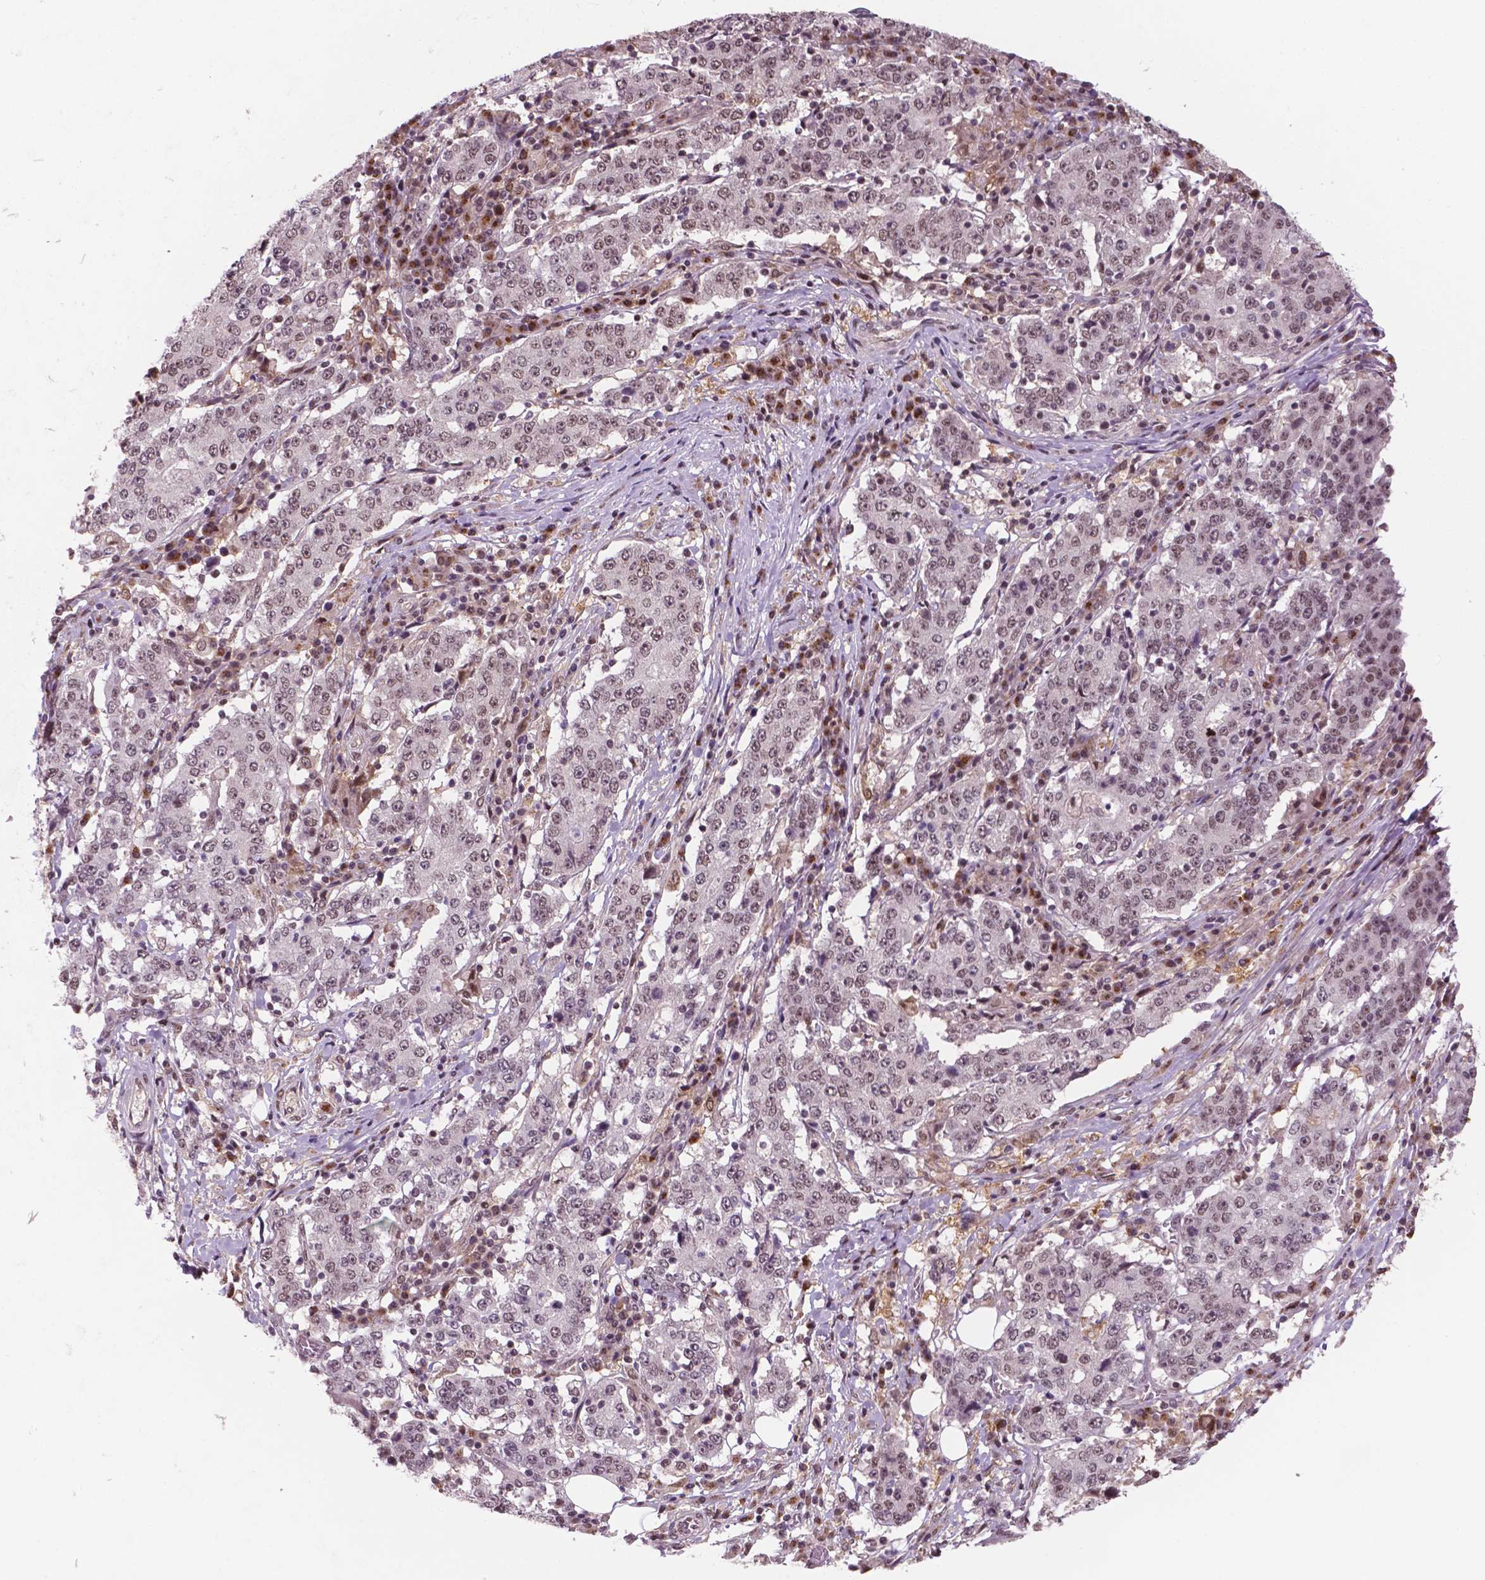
{"staining": {"intensity": "weak", "quantity": ">75%", "location": "nuclear"}, "tissue": "stomach cancer", "cell_type": "Tumor cells", "image_type": "cancer", "snomed": [{"axis": "morphology", "description": "Adenocarcinoma, NOS"}, {"axis": "topography", "description": "Stomach"}], "caption": "Protein expression analysis of stomach cancer (adenocarcinoma) shows weak nuclear staining in about >75% of tumor cells.", "gene": "PER2", "patient": {"sex": "male", "age": 59}}